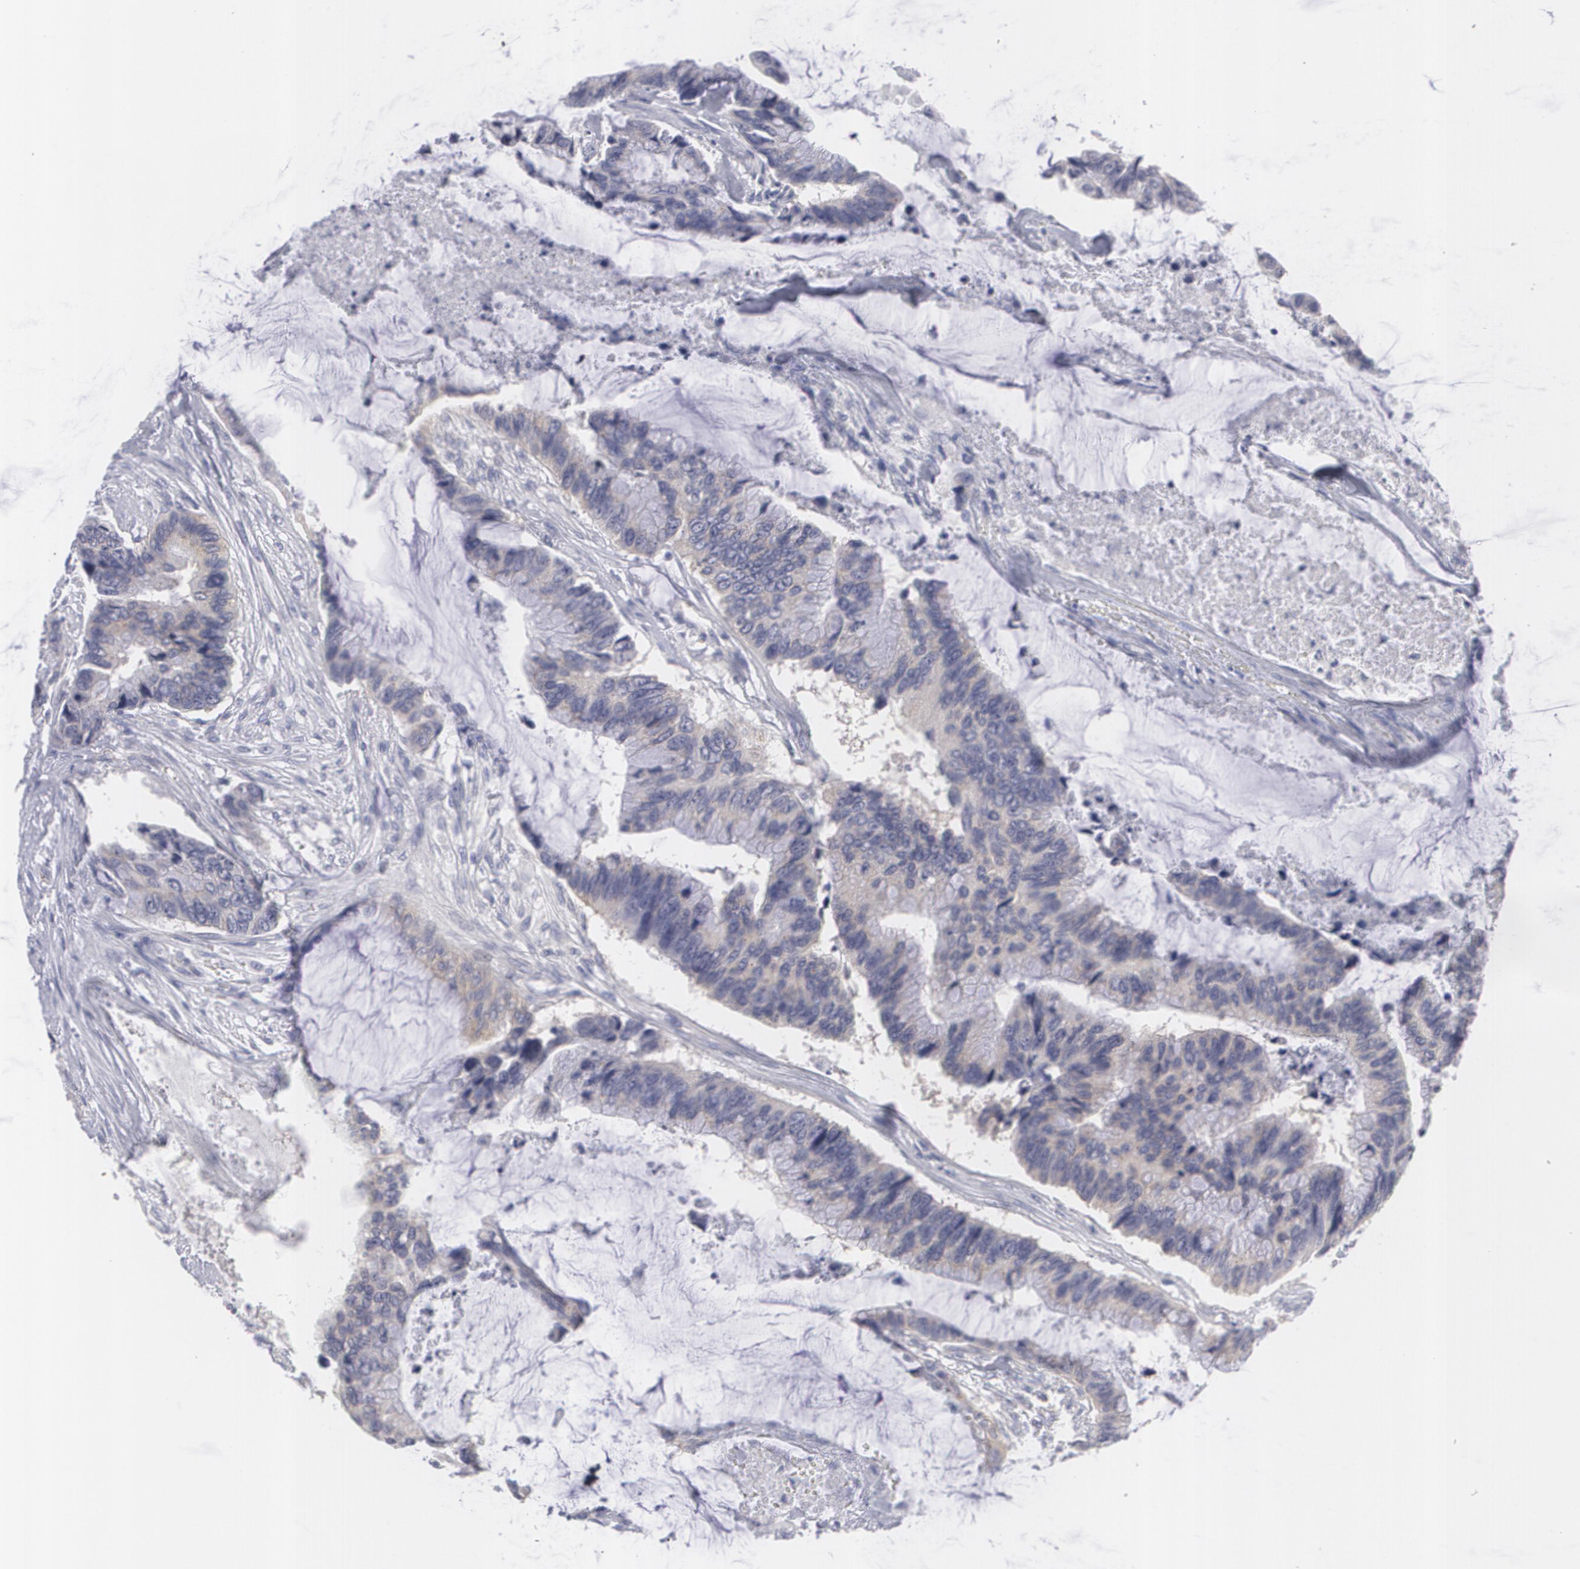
{"staining": {"intensity": "negative", "quantity": "none", "location": "none"}, "tissue": "colorectal cancer", "cell_type": "Tumor cells", "image_type": "cancer", "snomed": [{"axis": "morphology", "description": "Adenocarcinoma, NOS"}, {"axis": "topography", "description": "Rectum"}], "caption": "Tumor cells show no significant positivity in colorectal cancer (adenocarcinoma). The staining was performed using DAB to visualize the protein expression in brown, while the nuclei were stained in blue with hematoxylin (Magnification: 20x).", "gene": "MBNL3", "patient": {"sex": "female", "age": 59}}